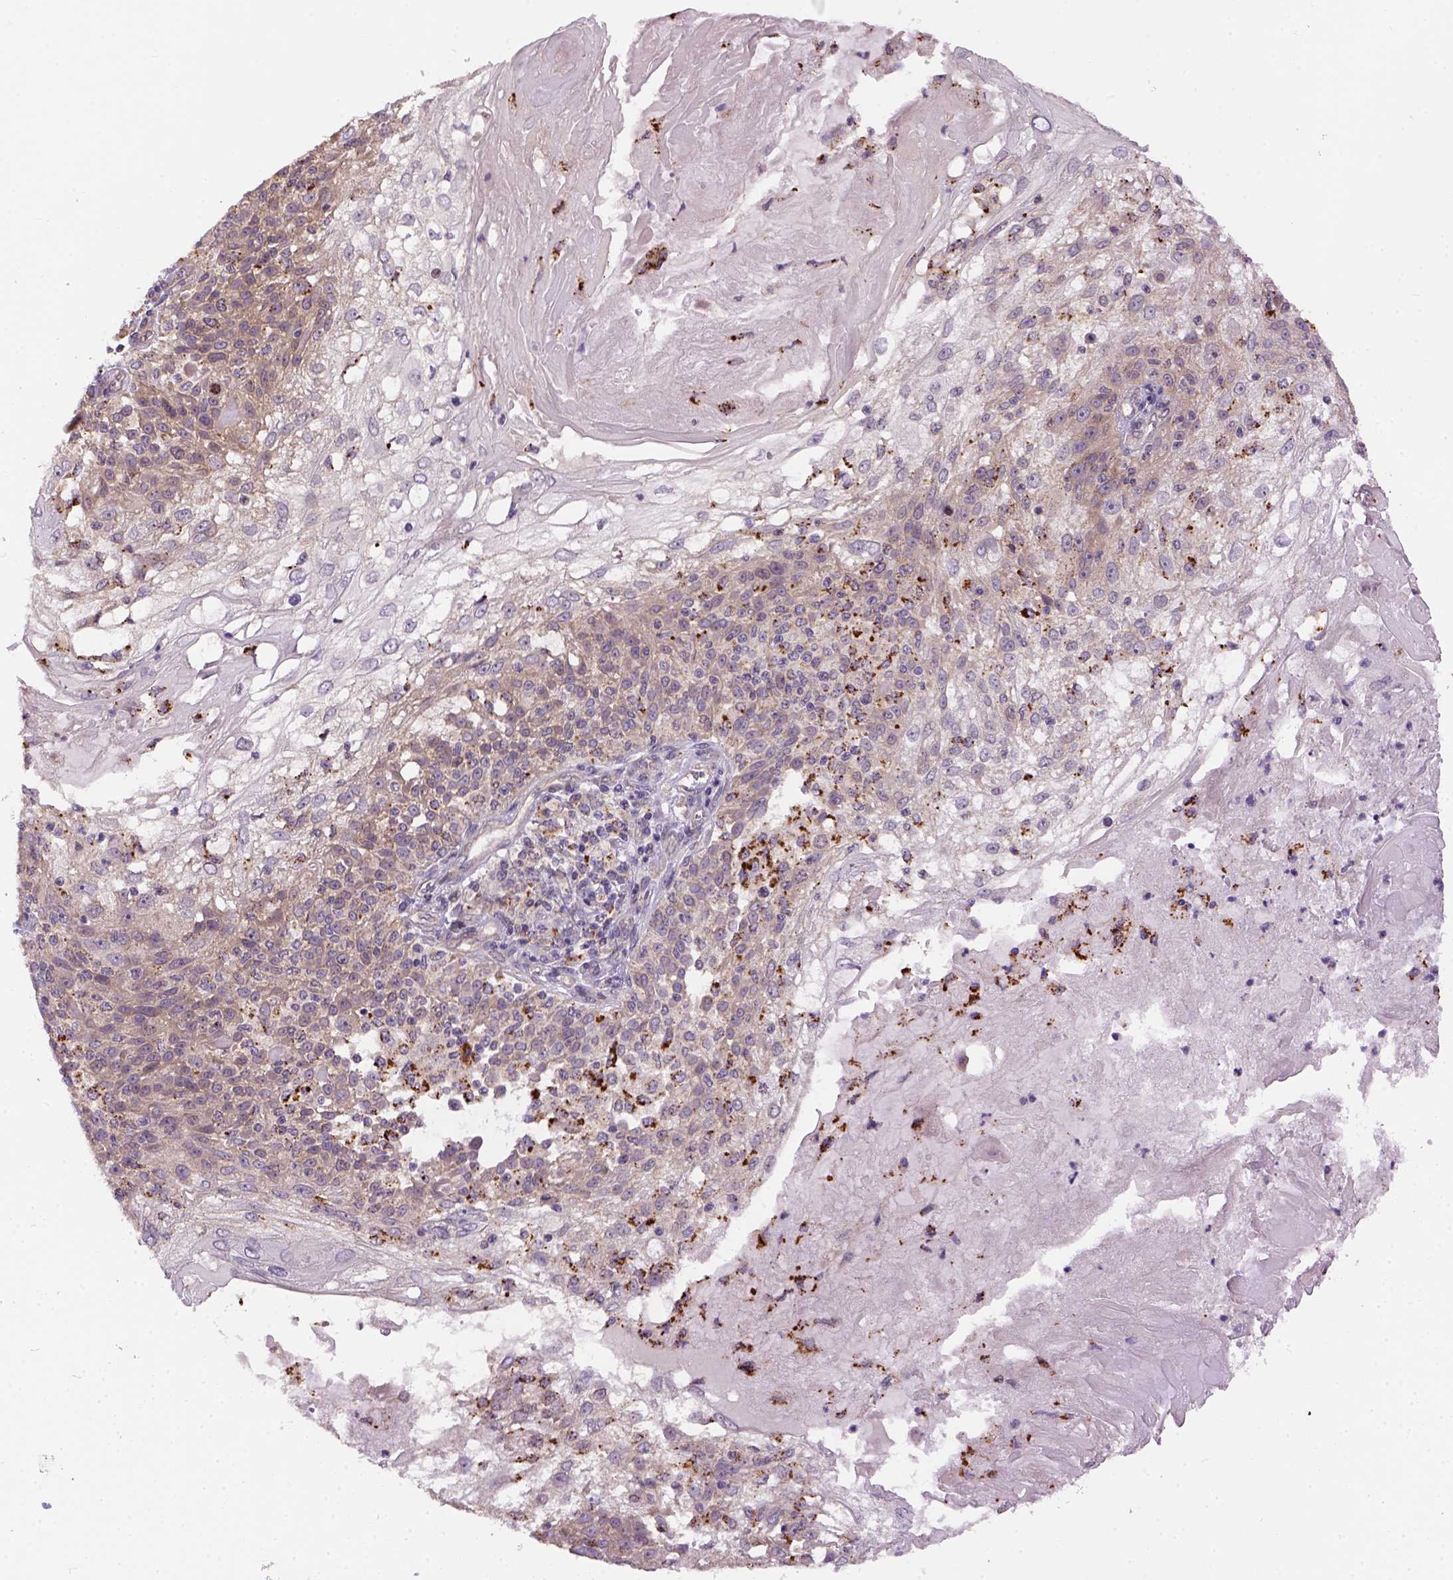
{"staining": {"intensity": "weak", "quantity": "25%-75%", "location": "cytoplasmic/membranous"}, "tissue": "skin cancer", "cell_type": "Tumor cells", "image_type": "cancer", "snomed": [{"axis": "morphology", "description": "Normal tissue, NOS"}, {"axis": "morphology", "description": "Squamous cell carcinoma, NOS"}, {"axis": "topography", "description": "Skin"}], "caption": "IHC micrograph of neoplastic tissue: human skin squamous cell carcinoma stained using immunohistochemistry (IHC) displays low levels of weak protein expression localized specifically in the cytoplasmic/membranous of tumor cells, appearing as a cytoplasmic/membranous brown color.", "gene": "KAZN", "patient": {"sex": "female", "age": 83}}